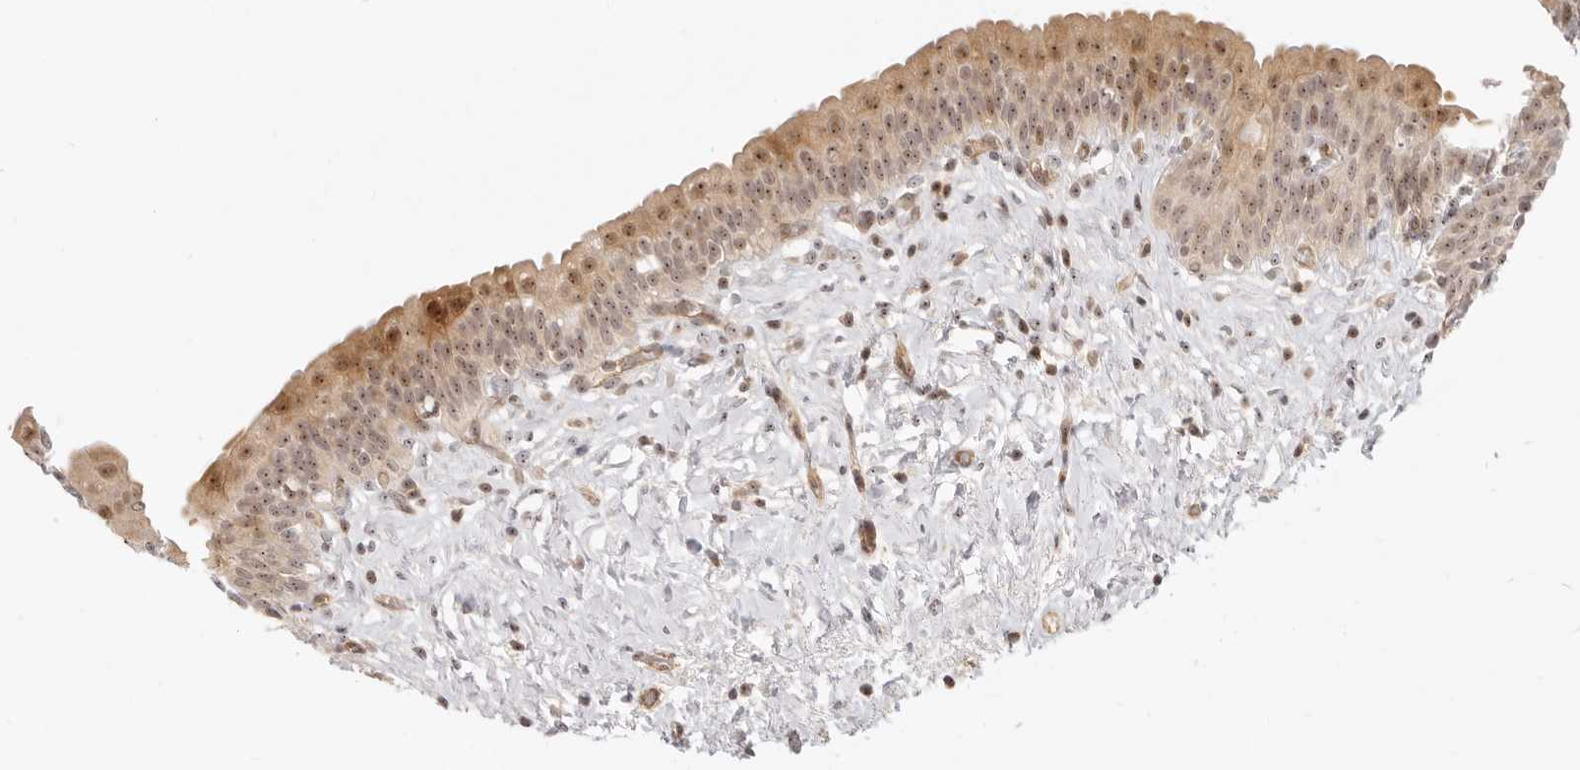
{"staining": {"intensity": "moderate", "quantity": ">75%", "location": "cytoplasmic/membranous,nuclear"}, "tissue": "urinary bladder", "cell_type": "Urothelial cells", "image_type": "normal", "snomed": [{"axis": "morphology", "description": "Normal tissue, NOS"}, {"axis": "topography", "description": "Urinary bladder"}], "caption": "This is a histology image of immunohistochemistry staining of normal urinary bladder, which shows moderate staining in the cytoplasmic/membranous,nuclear of urothelial cells.", "gene": "BAP1", "patient": {"sex": "male", "age": 83}}